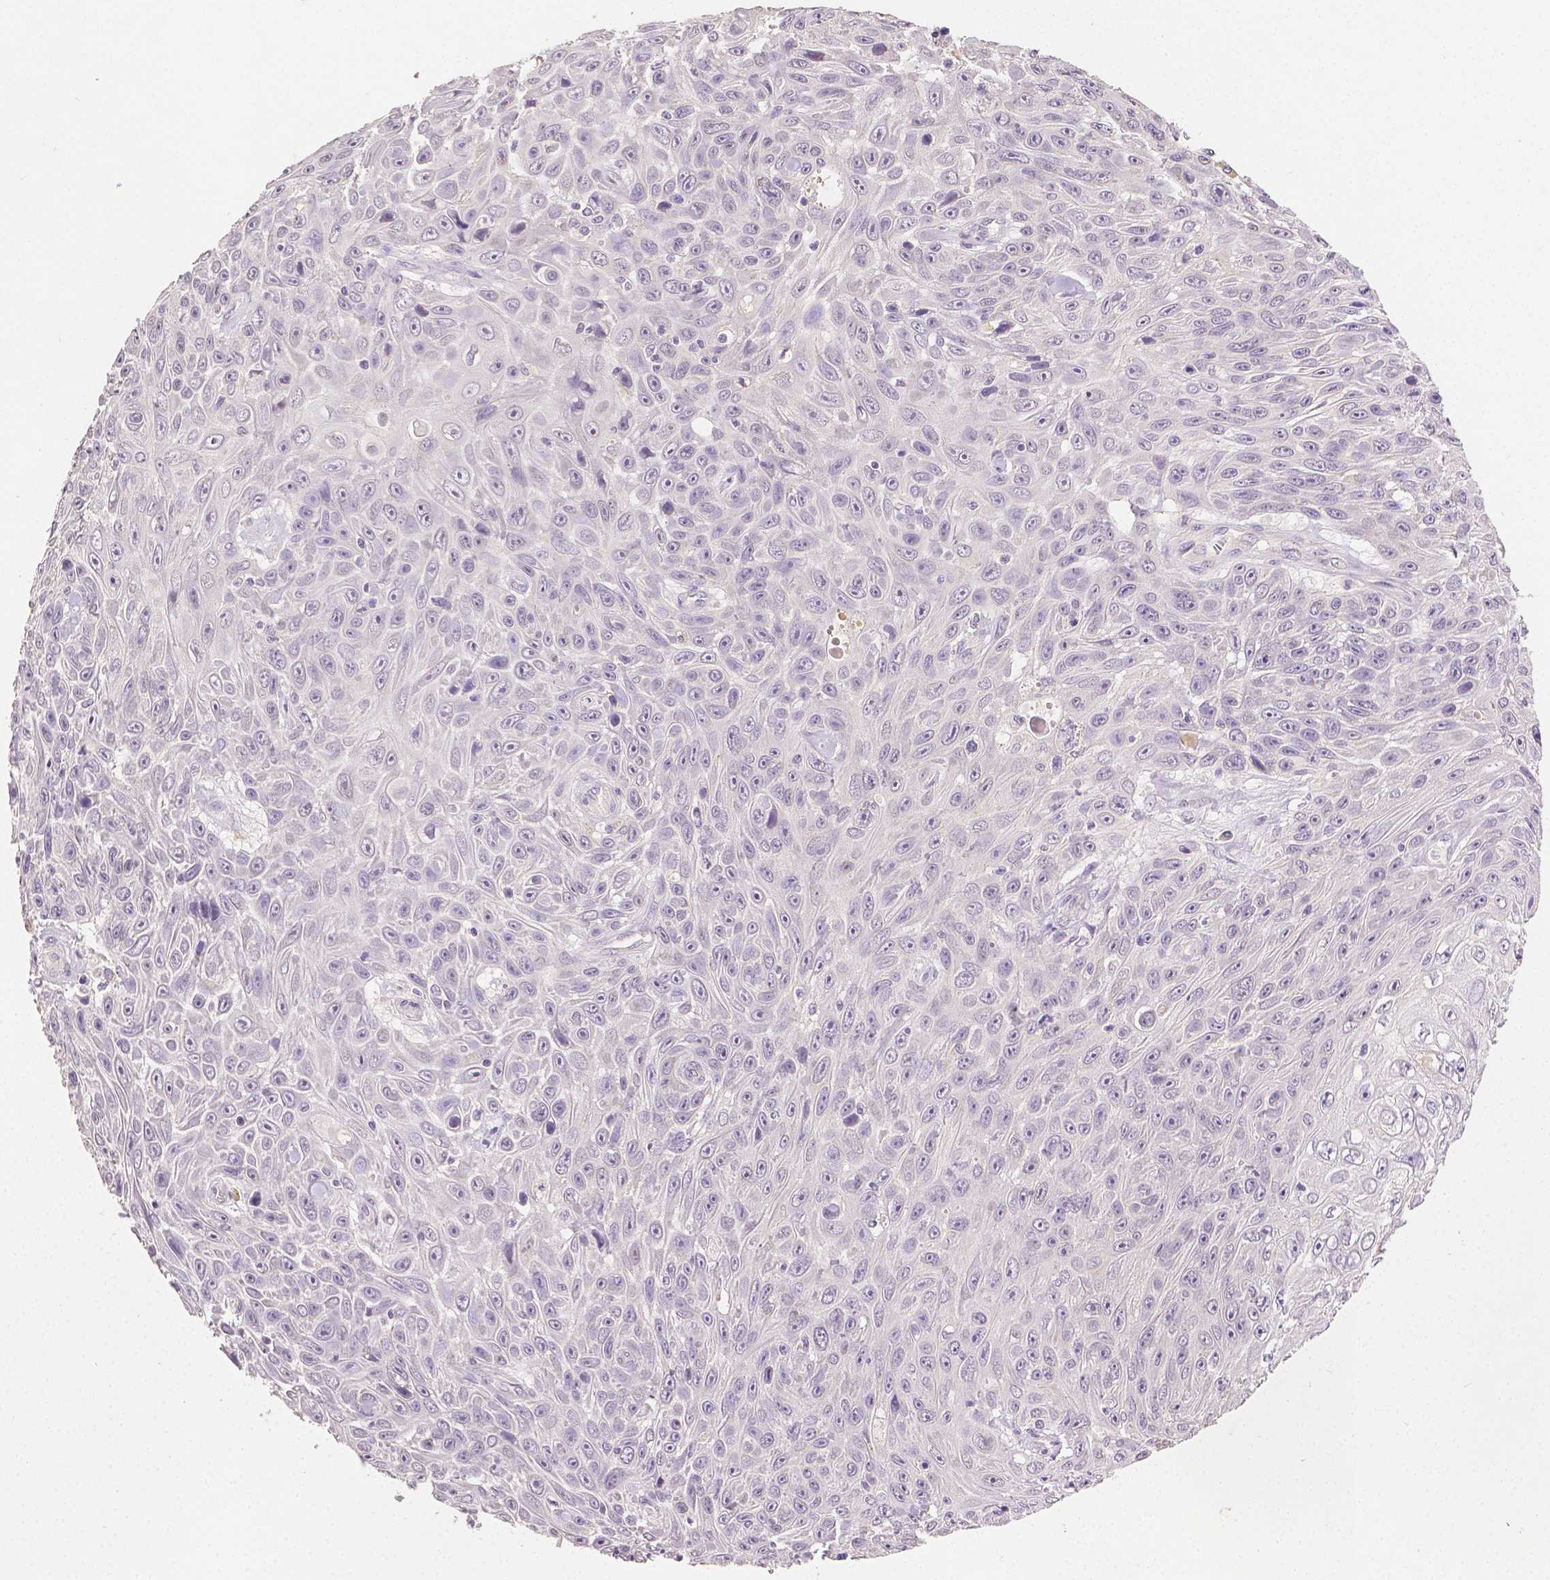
{"staining": {"intensity": "moderate", "quantity": "<25%", "location": "cytoplasmic/membranous,nuclear"}, "tissue": "skin cancer", "cell_type": "Tumor cells", "image_type": "cancer", "snomed": [{"axis": "morphology", "description": "Squamous cell carcinoma, NOS"}, {"axis": "topography", "description": "Skin"}], "caption": "A low amount of moderate cytoplasmic/membranous and nuclear positivity is seen in about <25% of tumor cells in skin cancer tissue.", "gene": "TGM1", "patient": {"sex": "male", "age": 82}}